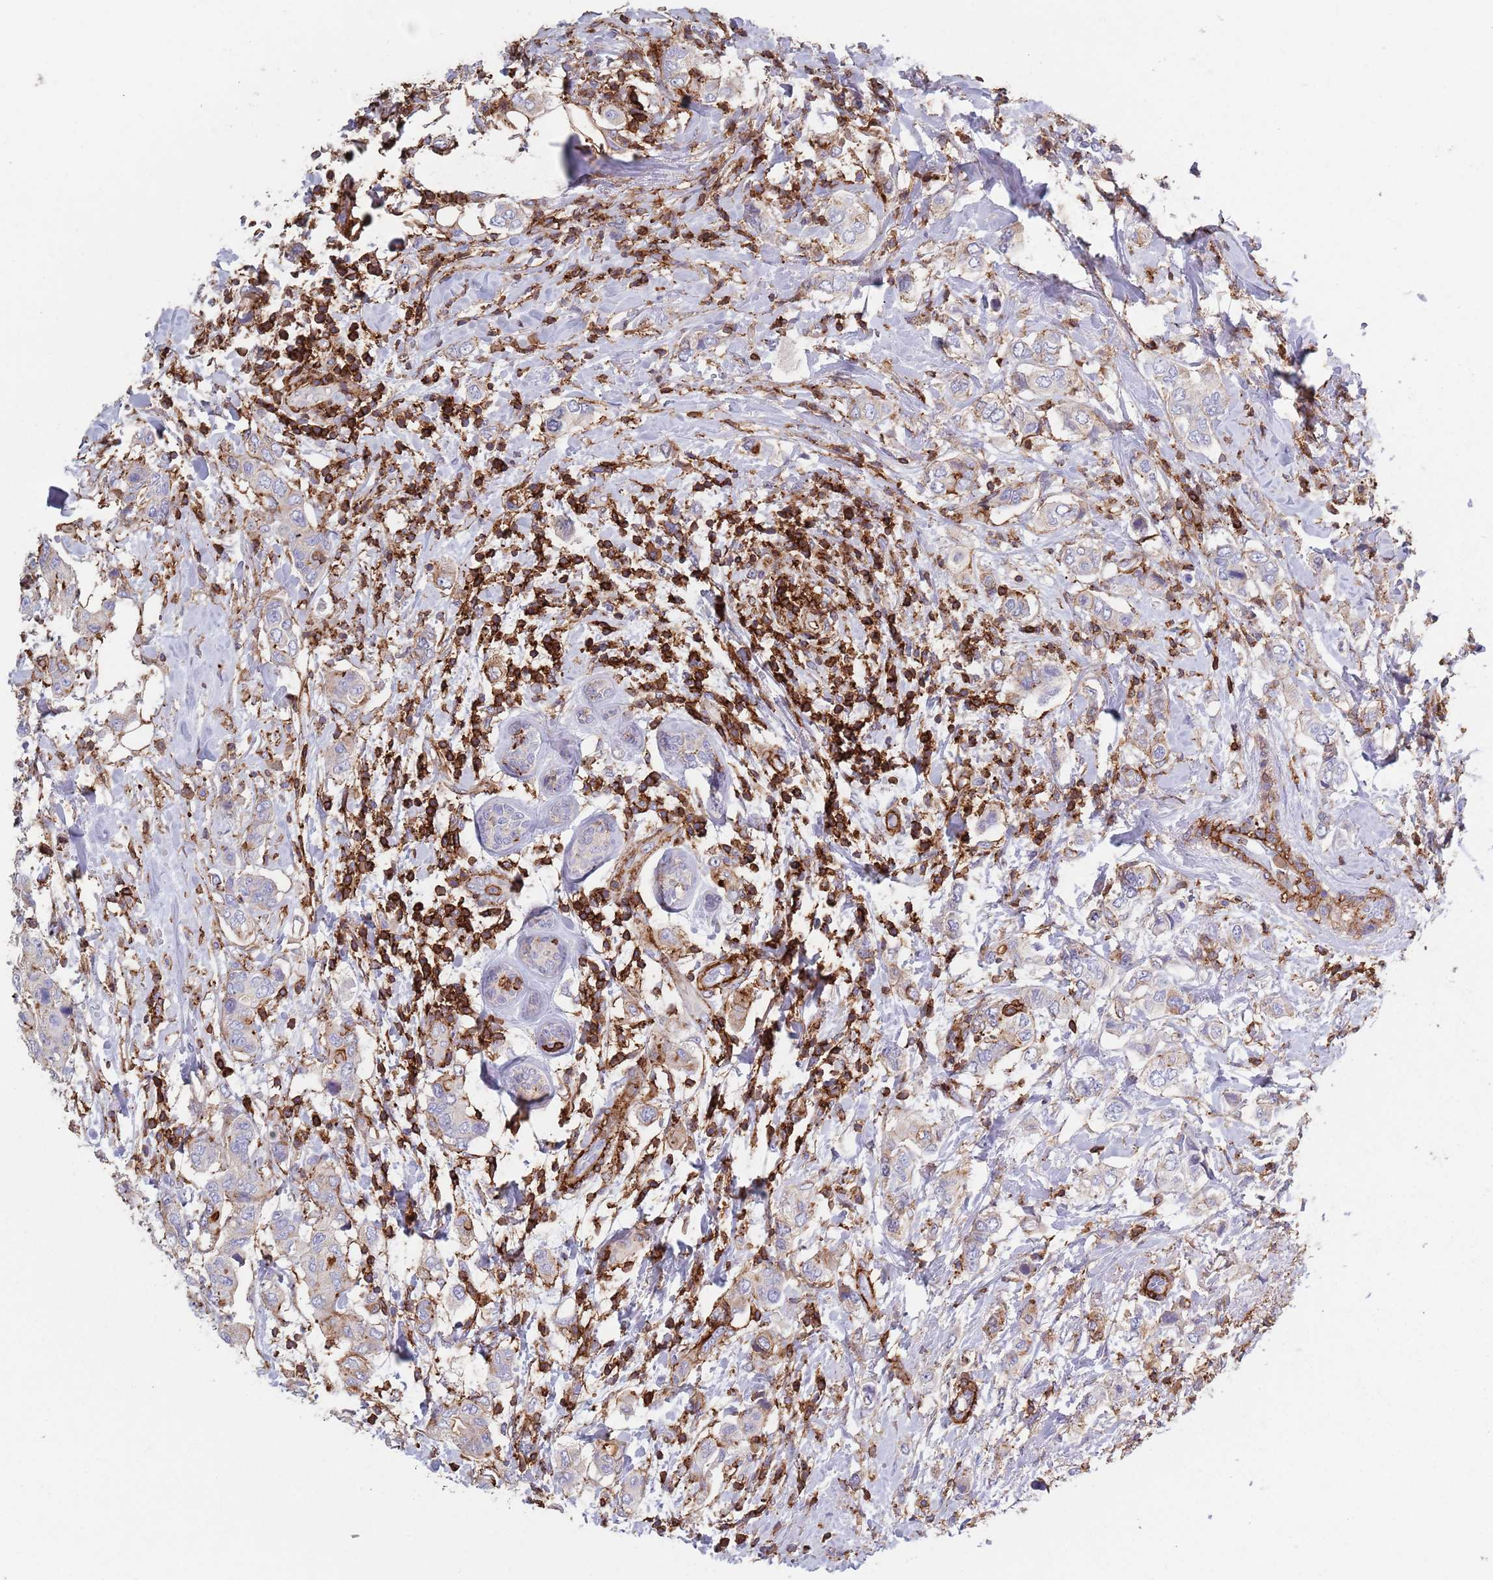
{"staining": {"intensity": "negative", "quantity": "none", "location": "none"}, "tissue": "breast cancer", "cell_type": "Tumor cells", "image_type": "cancer", "snomed": [{"axis": "morphology", "description": "Lobular carcinoma"}, {"axis": "topography", "description": "Breast"}], "caption": "DAB (3,3'-diaminobenzidine) immunohistochemical staining of human breast lobular carcinoma reveals no significant staining in tumor cells.", "gene": "RNF144A", "patient": {"sex": "female", "age": 51}}